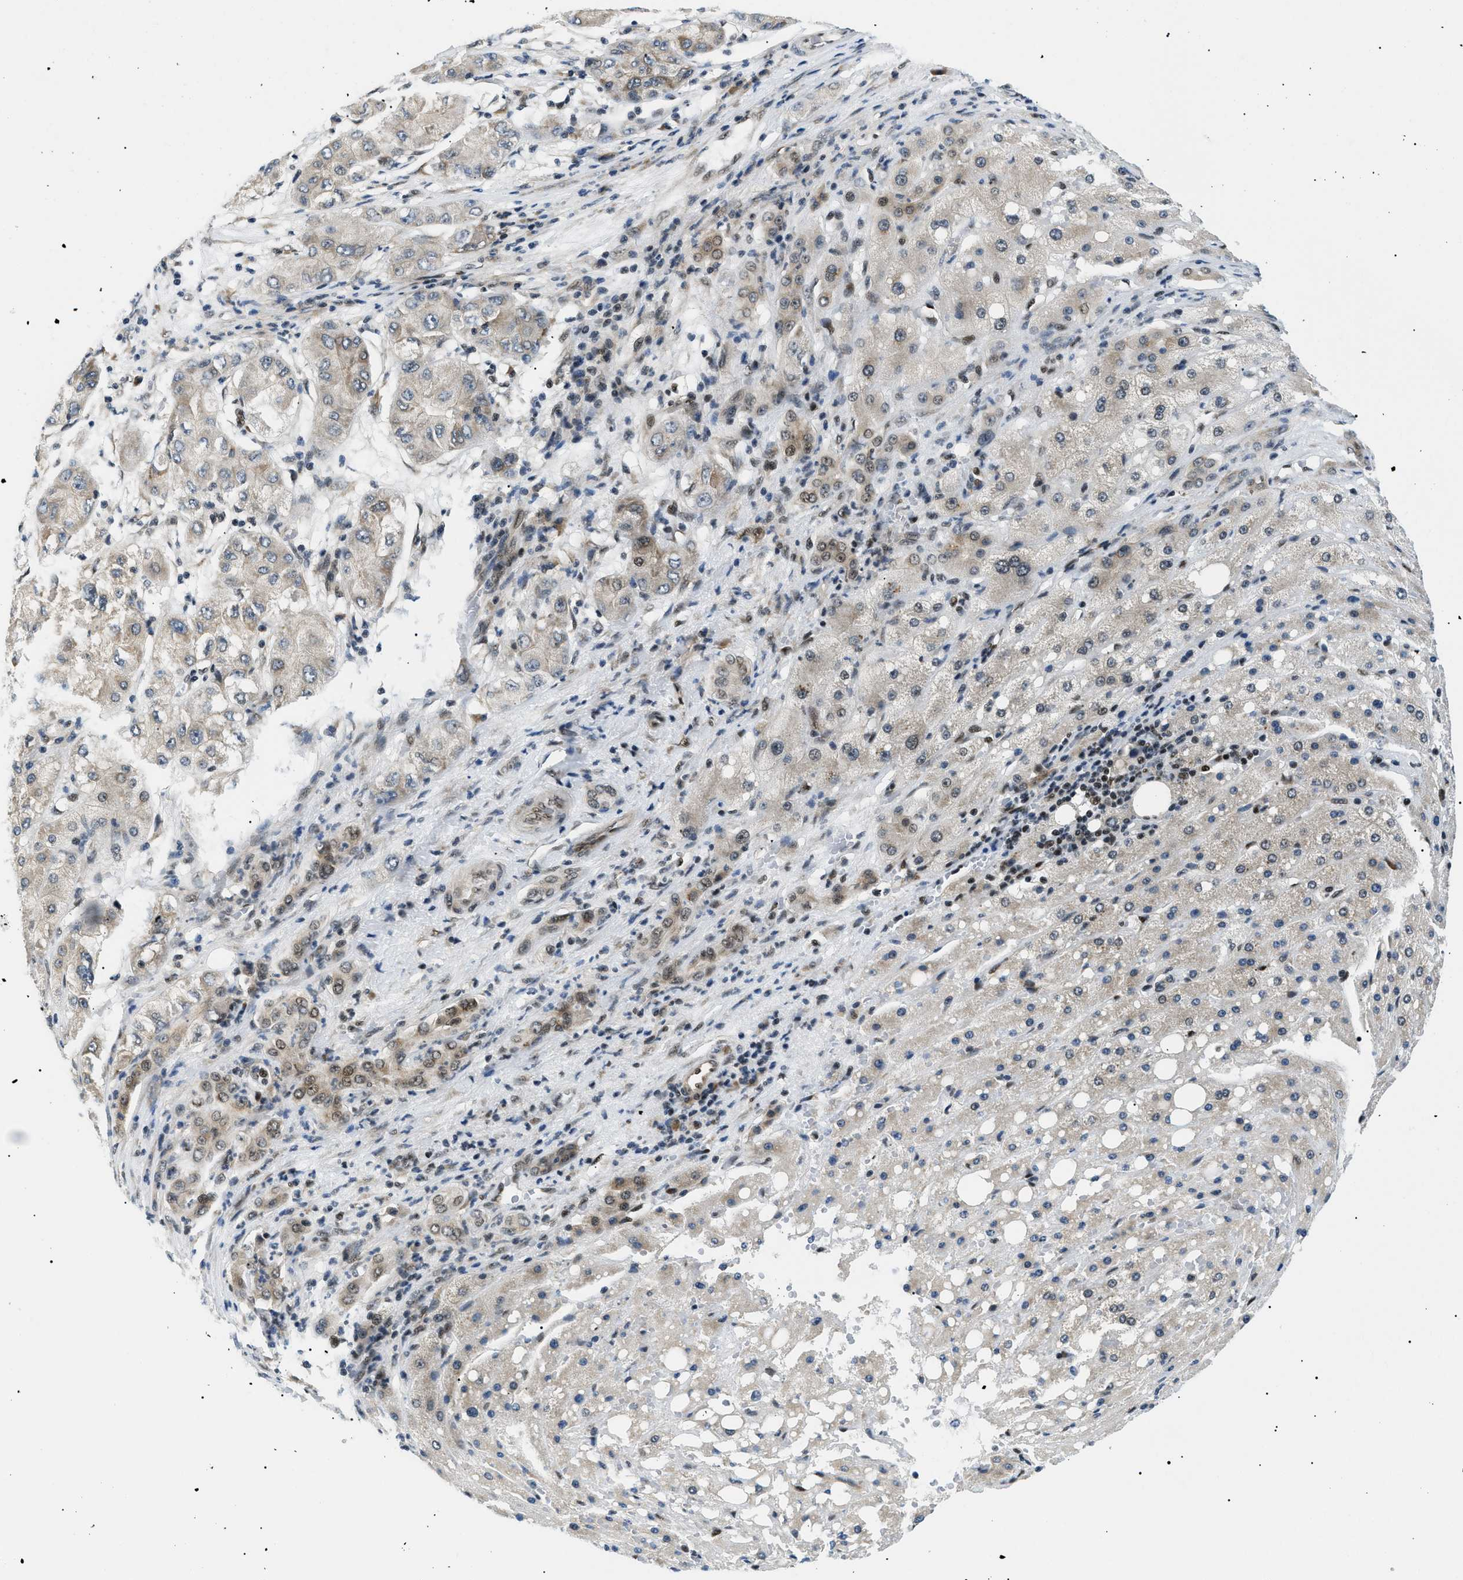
{"staining": {"intensity": "weak", "quantity": "<25%", "location": "cytoplasmic/membranous,nuclear"}, "tissue": "liver cancer", "cell_type": "Tumor cells", "image_type": "cancer", "snomed": [{"axis": "morphology", "description": "Carcinoma, Hepatocellular, NOS"}, {"axis": "topography", "description": "Liver"}], "caption": "Liver cancer (hepatocellular carcinoma) was stained to show a protein in brown. There is no significant expression in tumor cells.", "gene": "CWC25", "patient": {"sex": "male", "age": 80}}